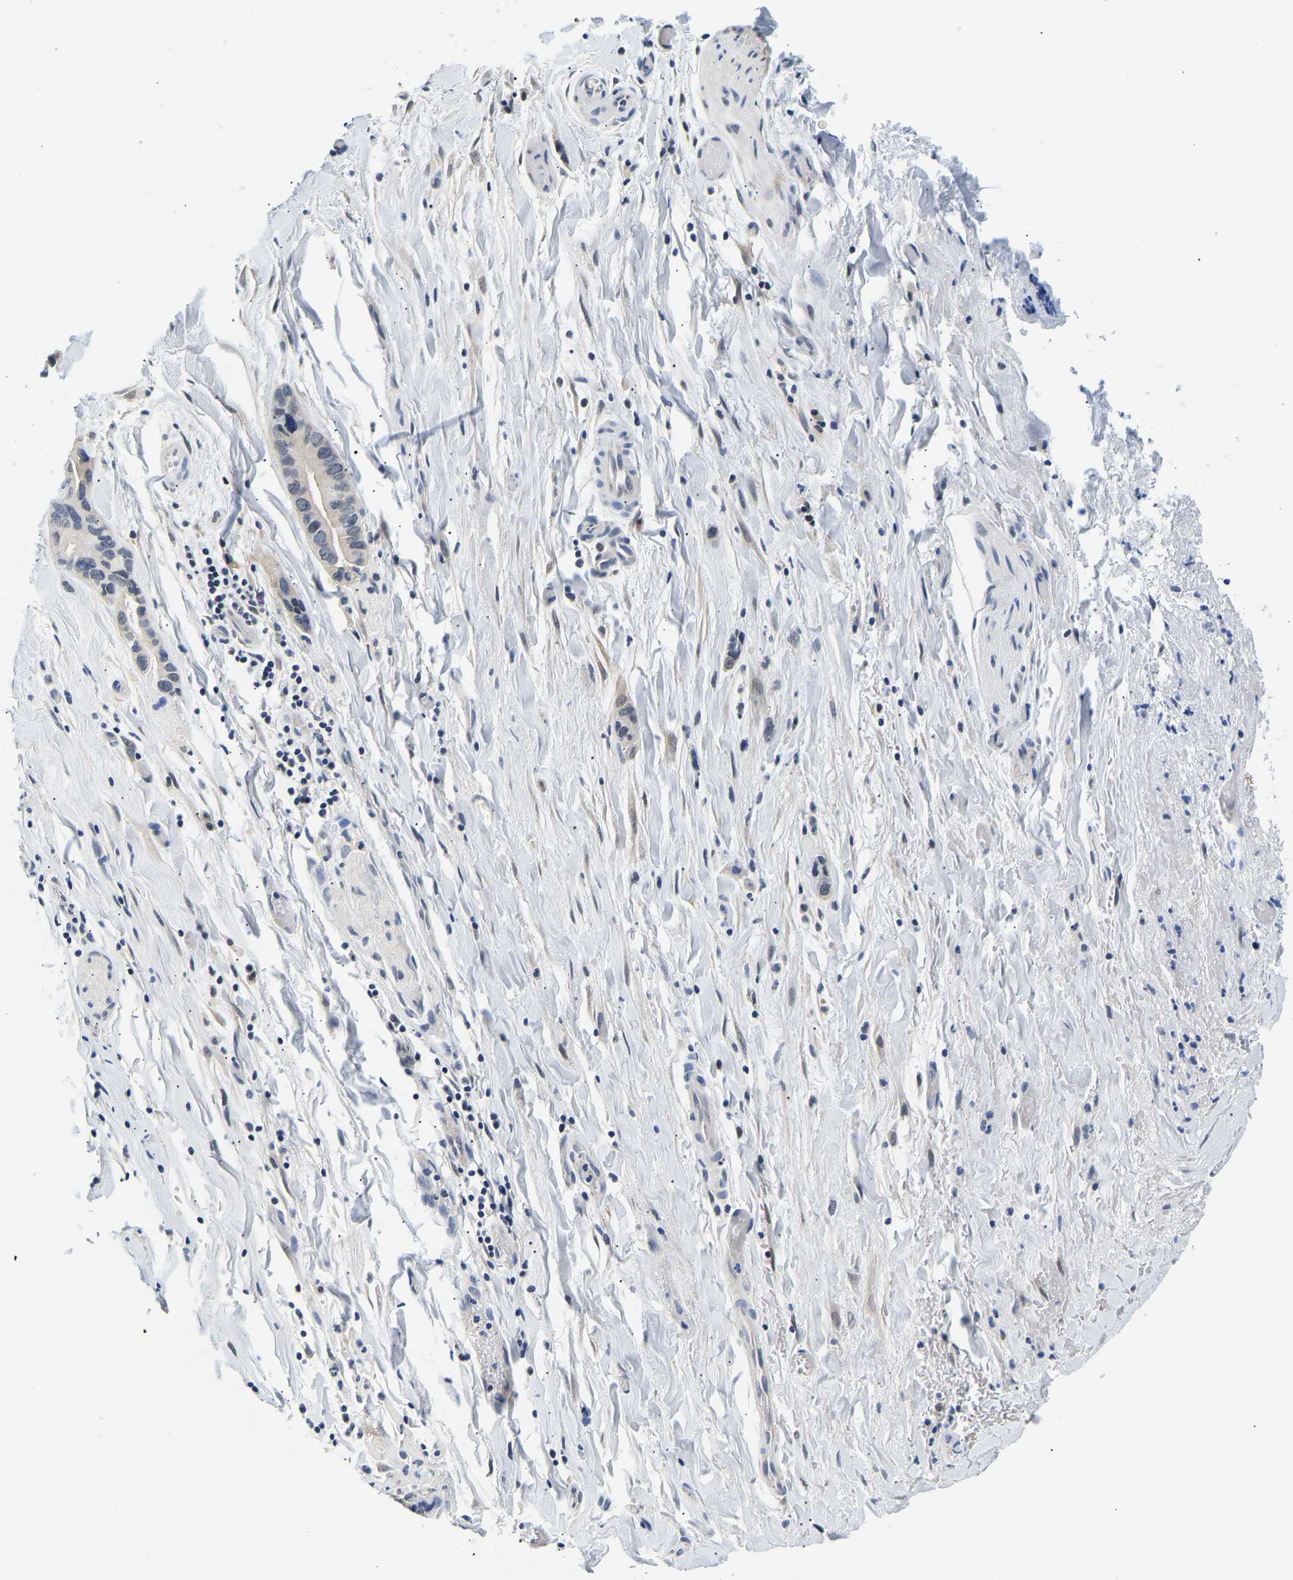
{"staining": {"intensity": "negative", "quantity": "none", "location": "none"}, "tissue": "liver cancer", "cell_type": "Tumor cells", "image_type": "cancer", "snomed": [{"axis": "morphology", "description": "Cholangiocarcinoma"}, {"axis": "topography", "description": "Liver"}], "caption": "Immunohistochemistry histopathology image of neoplastic tissue: human liver cholangiocarcinoma stained with DAB reveals no significant protein positivity in tumor cells. Nuclei are stained in blue.", "gene": "UCHL3", "patient": {"sex": "female", "age": 55}}